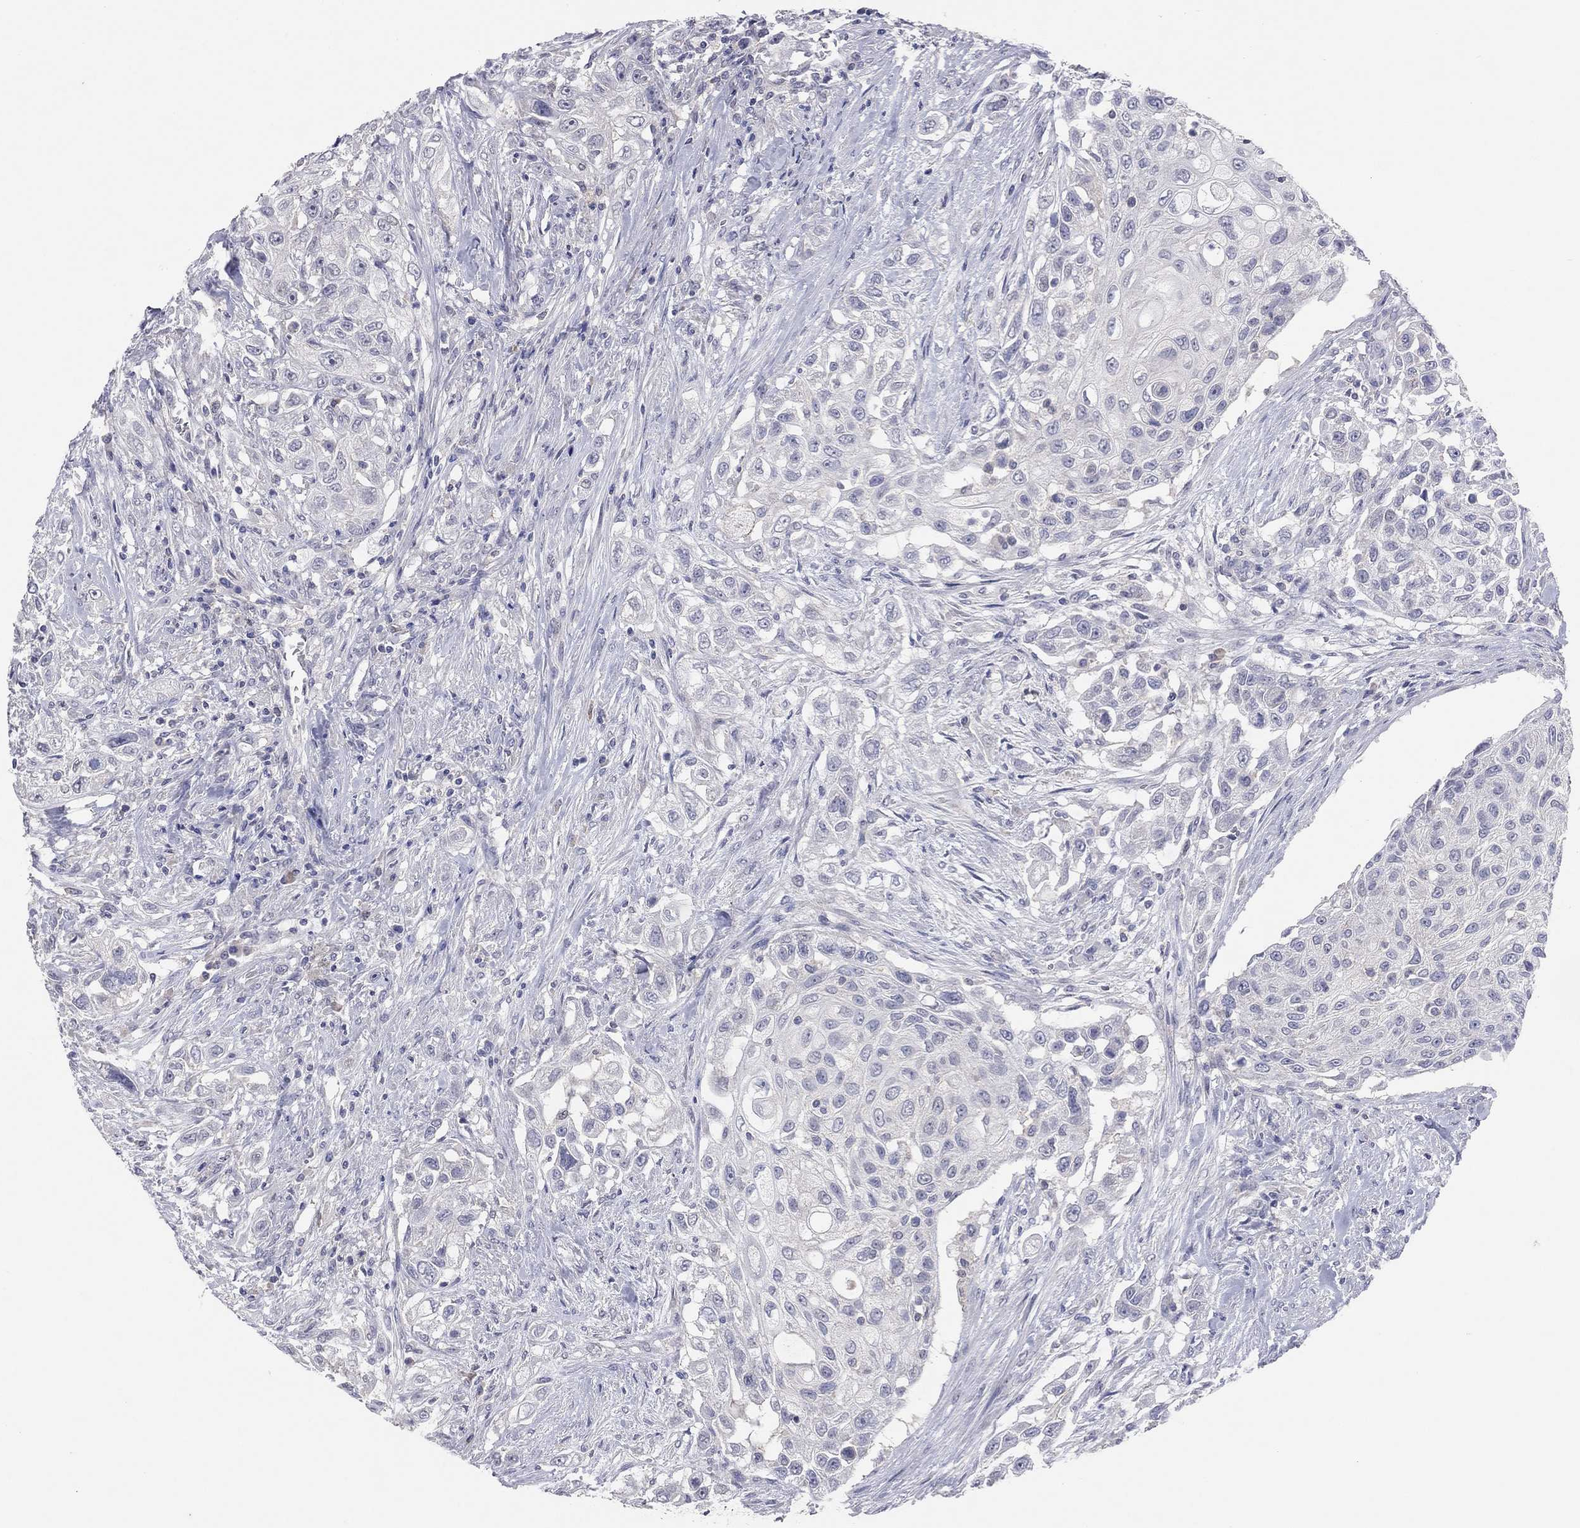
{"staining": {"intensity": "negative", "quantity": "none", "location": "none"}, "tissue": "urothelial cancer", "cell_type": "Tumor cells", "image_type": "cancer", "snomed": [{"axis": "morphology", "description": "Urothelial carcinoma, High grade"}, {"axis": "topography", "description": "Urinary bladder"}], "caption": "A photomicrograph of human urothelial carcinoma (high-grade) is negative for staining in tumor cells. The staining is performed using DAB (3,3'-diaminobenzidine) brown chromogen with nuclei counter-stained in using hematoxylin.", "gene": "MMP13", "patient": {"sex": "female", "age": 56}}